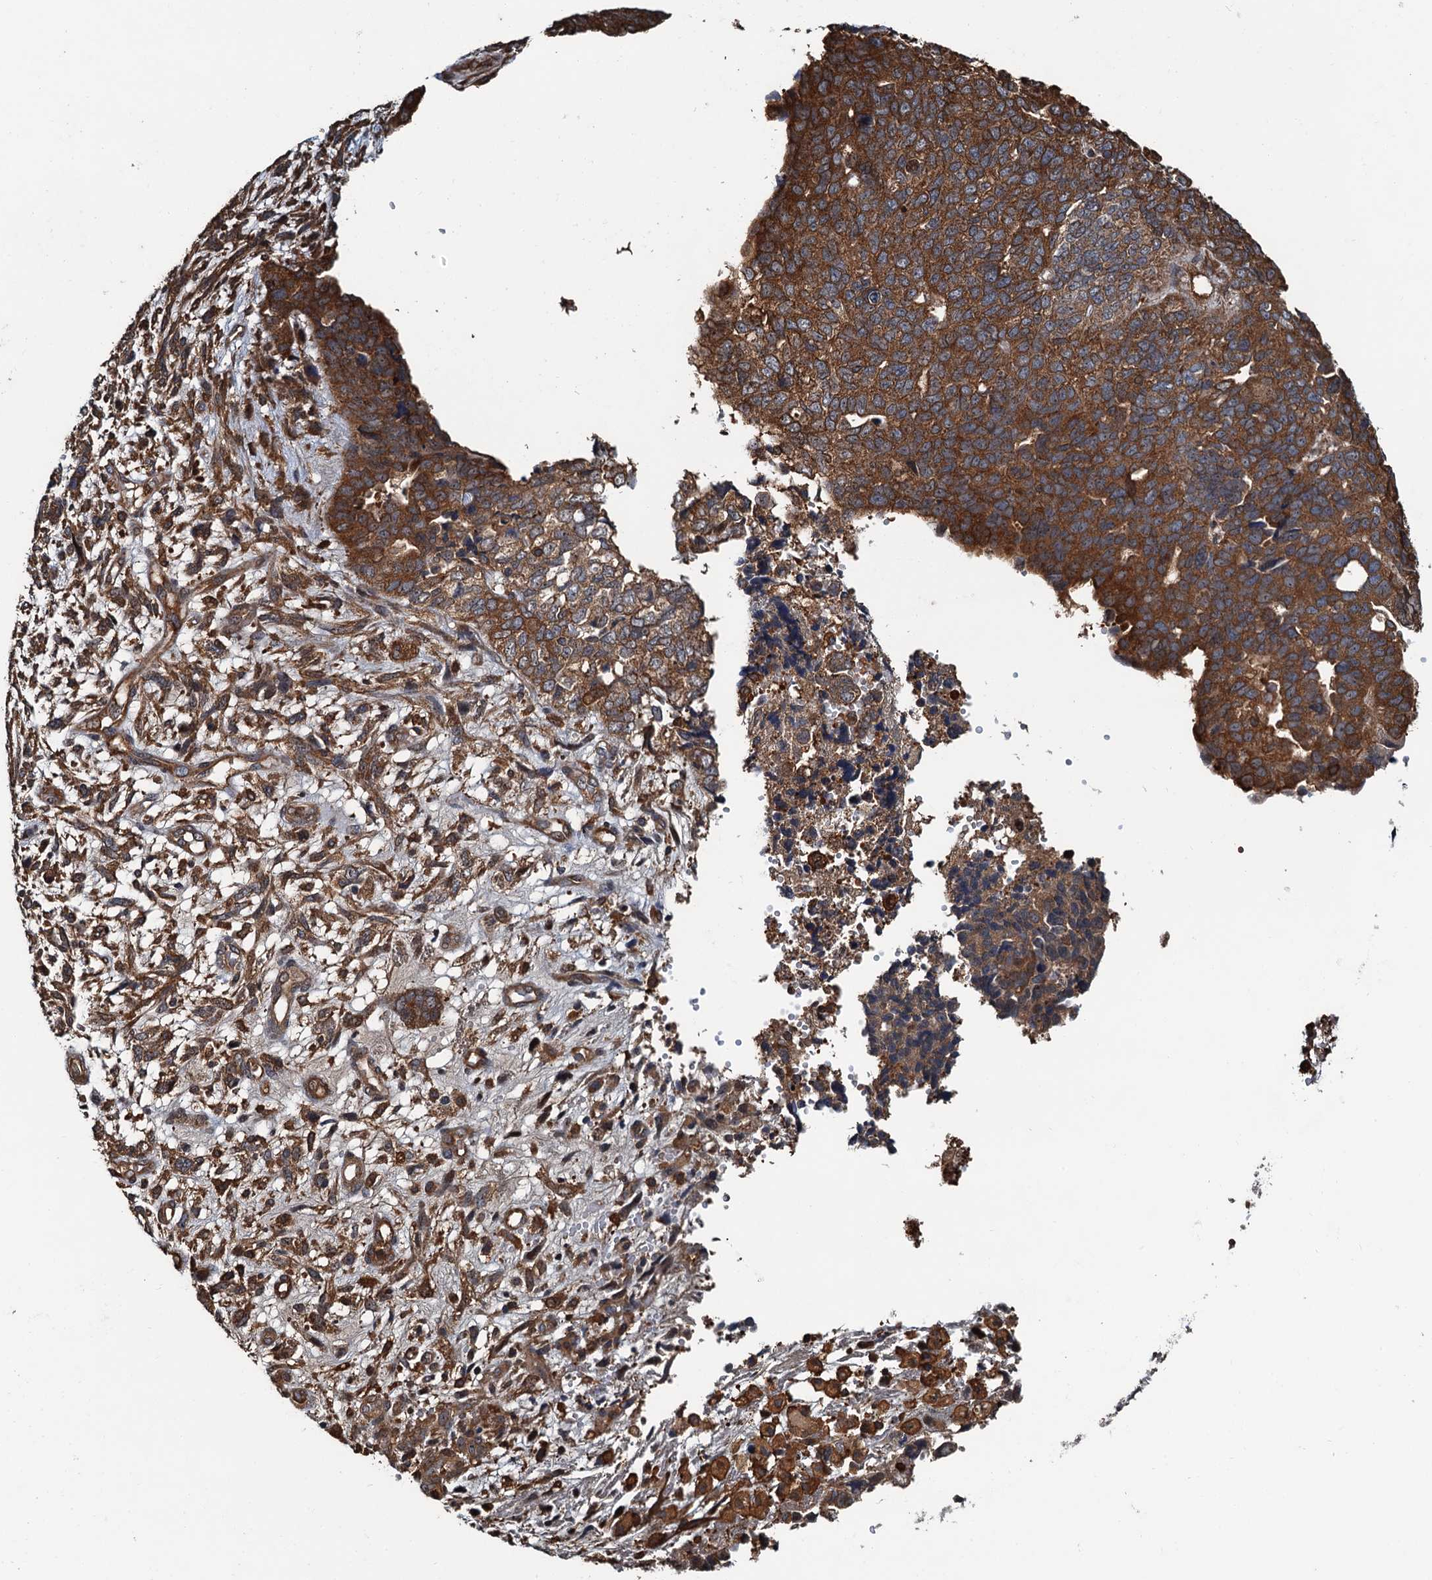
{"staining": {"intensity": "moderate", "quantity": ">75%", "location": "cytoplasmic/membranous"}, "tissue": "cervical cancer", "cell_type": "Tumor cells", "image_type": "cancer", "snomed": [{"axis": "morphology", "description": "Squamous cell carcinoma, NOS"}, {"axis": "topography", "description": "Cervix"}], "caption": "Protein staining demonstrates moderate cytoplasmic/membranous staining in about >75% of tumor cells in cervical cancer. (brown staining indicates protein expression, while blue staining denotes nuclei).", "gene": "USP6NL", "patient": {"sex": "female", "age": 63}}